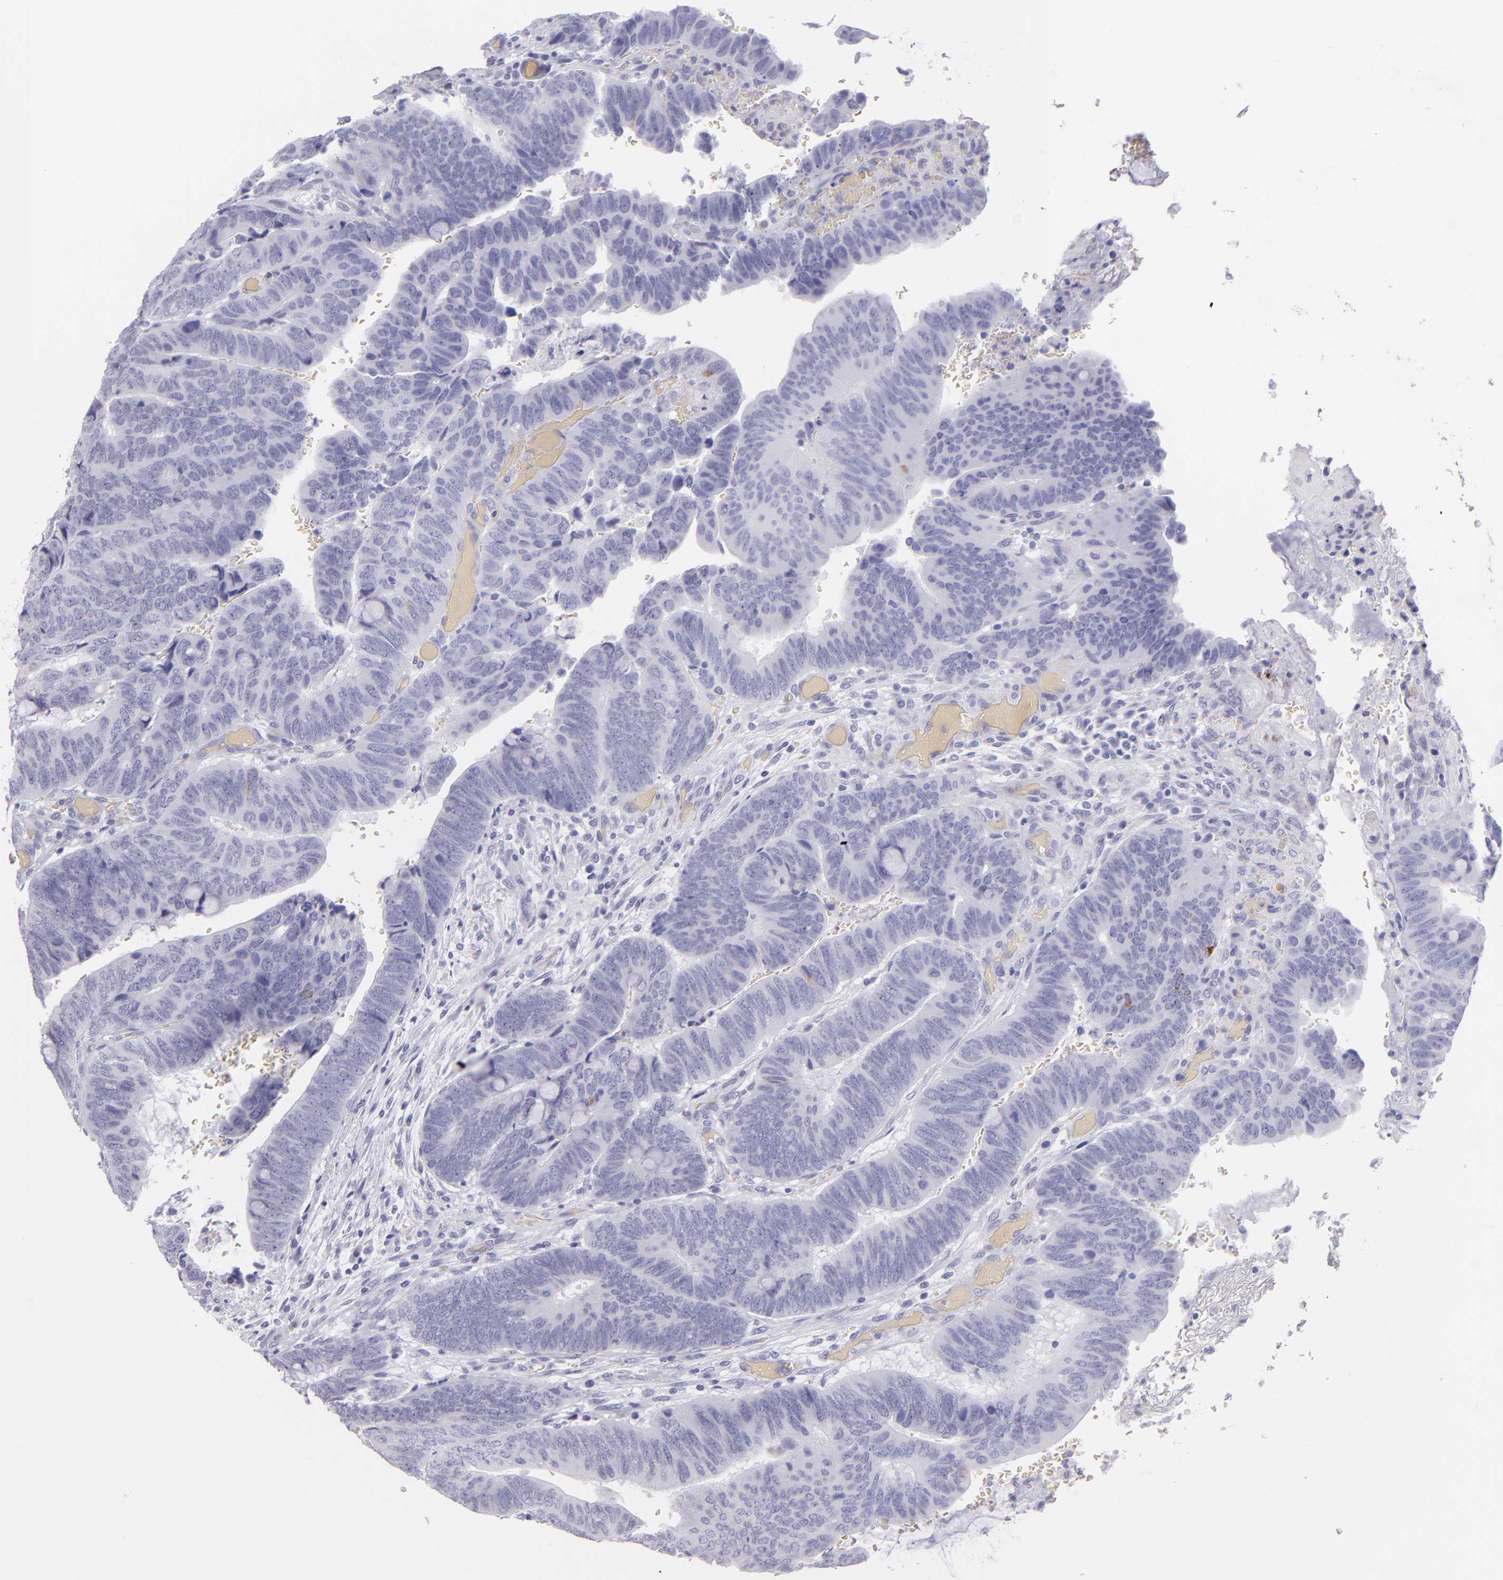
{"staining": {"intensity": "negative", "quantity": "none", "location": "none"}, "tissue": "colorectal cancer", "cell_type": "Tumor cells", "image_type": "cancer", "snomed": [{"axis": "morphology", "description": "Normal tissue, NOS"}, {"axis": "morphology", "description": "Adenocarcinoma, NOS"}, {"axis": "topography", "description": "Rectum"}], "caption": "This is a photomicrograph of immunohistochemistry staining of adenocarcinoma (colorectal), which shows no staining in tumor cells. (DAB (3,3'-diaminobenzidine) immunohistochemistry (IHC) visualized using brightfield microscopy, high magnification).", "gene": "MUC5AC", "patient": {"sex": "male", "age": 92}}